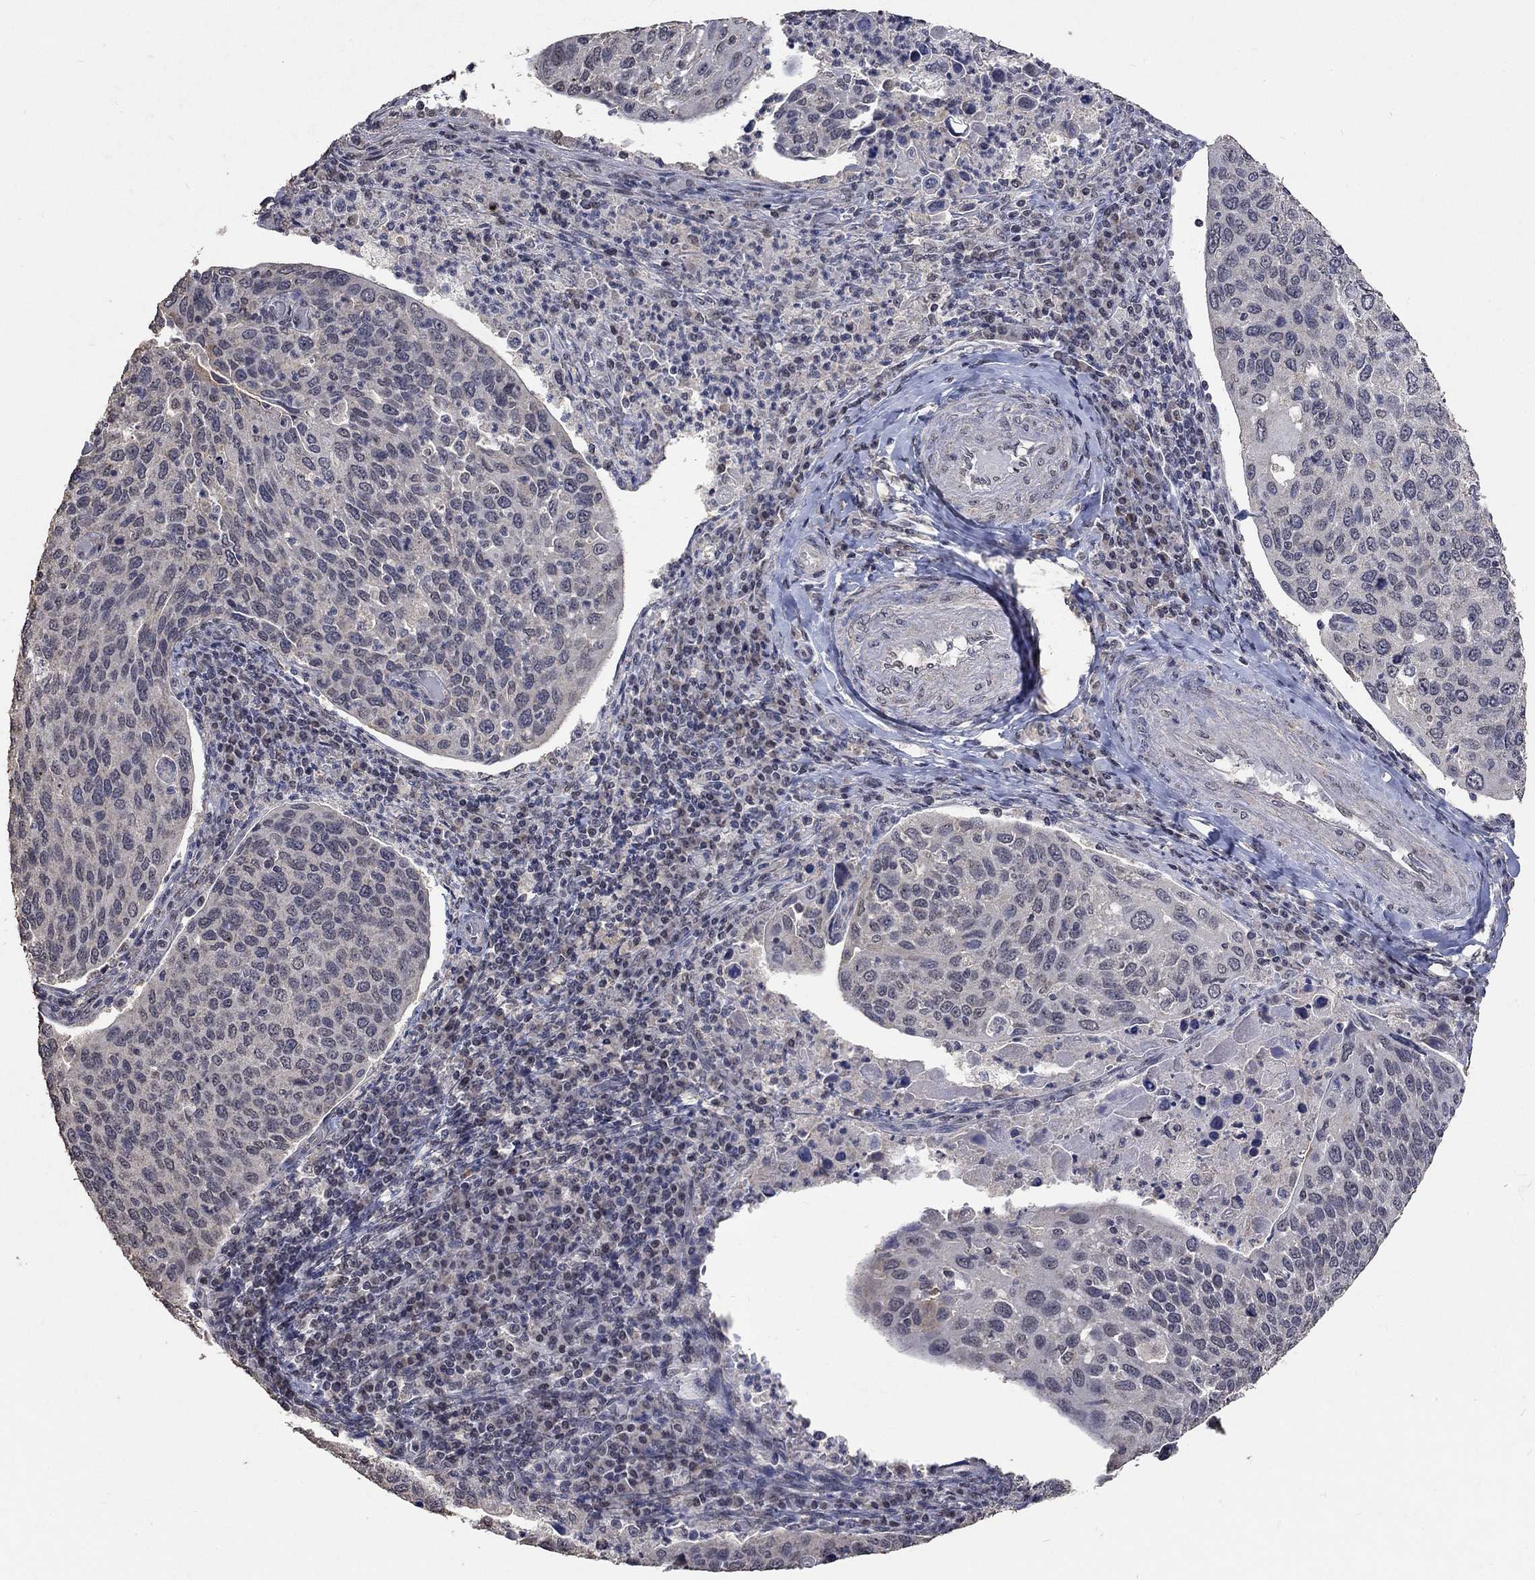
{"staining": {"intensity": "negative", "quantity": "none", "location": "none"}, "tissue": "cervical cancer", "cell_type": "Tumor cells", "image_type": "cancer", "snomed": [{"axis": "morphology", "description": "Squamous cell carcinoma, NOS"}, {"axis": "topography", "description": "Cervix"}], "caption": "Human cervical cancer (squamous cell carcinoma) stained for a protein using IHC exhibits no staining in tumor cells.", "gene": "SPATA33", "patient": {"sex": "female", "age": 54}}